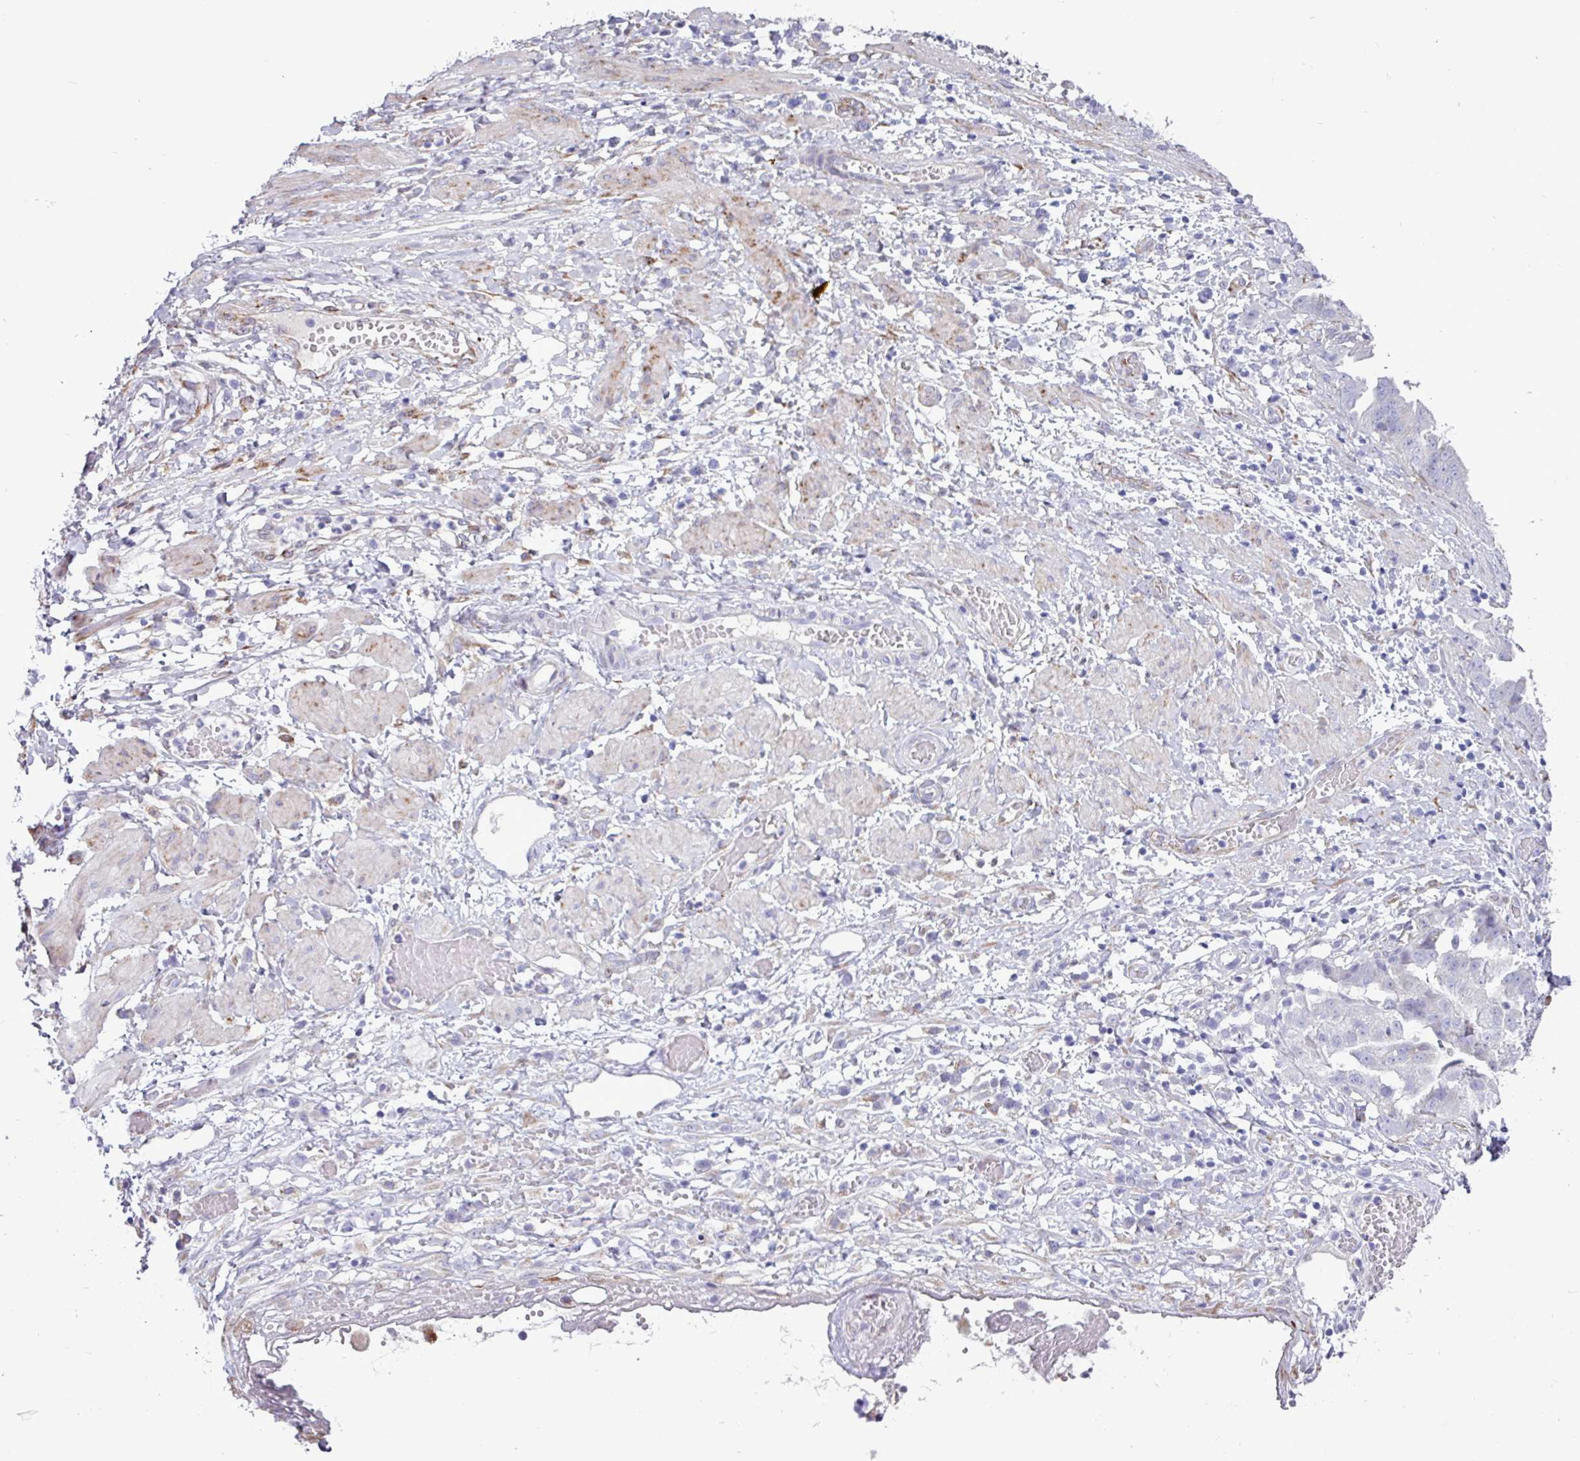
{"staining": {"intensity": "negative", "quantity": "none", "location": "none"}, "tissue": "ovarian cancer", "cell_type": "Tumor cells", "image_type": "cancer", "snomed": [{"axis": "morphology", "description": "Cystadenocarcinoma, serous, NOS"}, {"axis": "topography", "description": "Ovary"}], "caption": "IHC of human ovarian serous cystadenocarcinoma exhibits no staining in tumor cells.", "gene": "PPP1R35", "patient": {"sex": "female", "age": 58}}